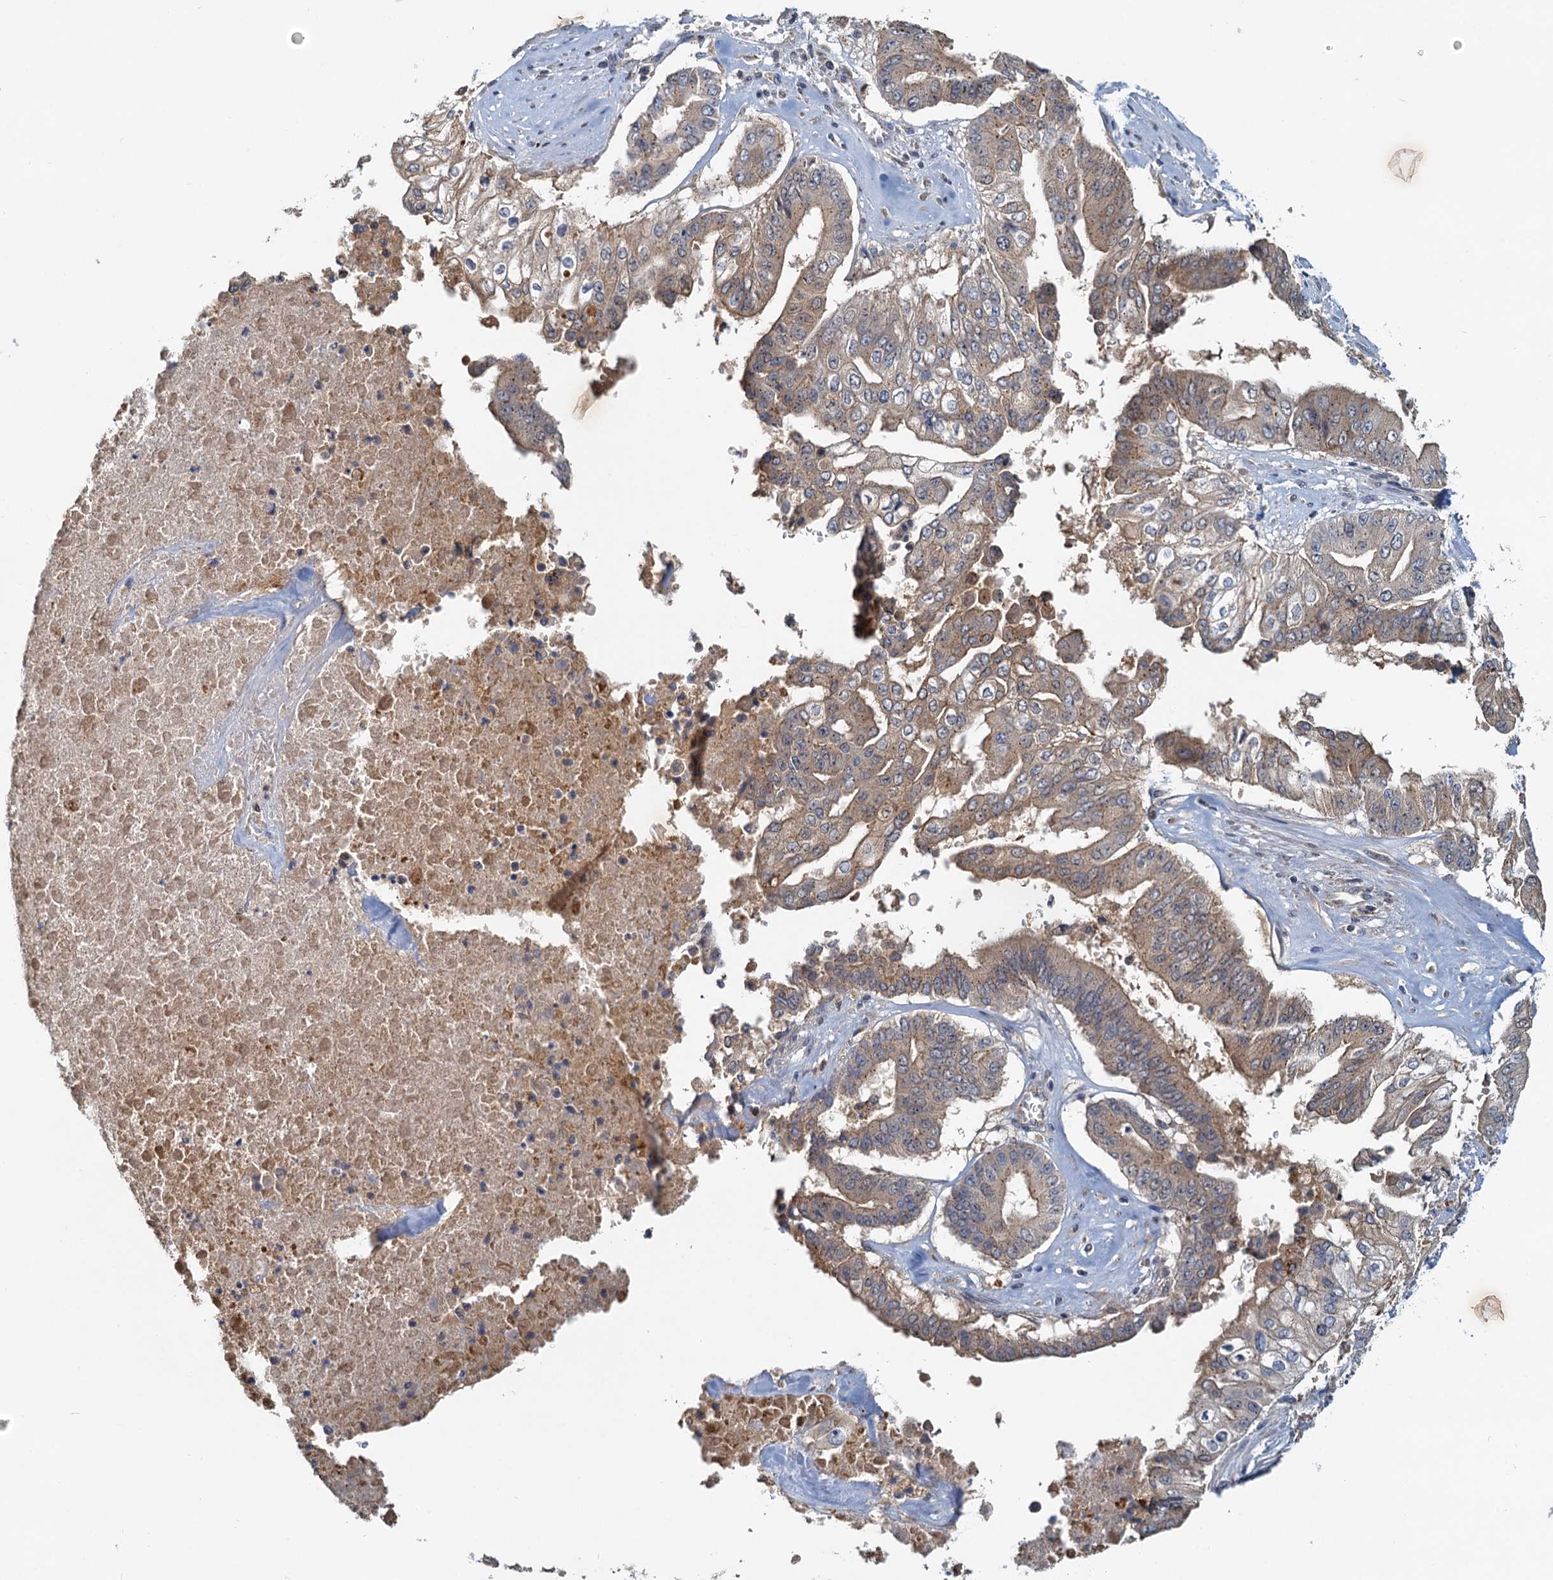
{"staining": {"intensity": "moderate", "quantity": ">75%", "location": "cytoplasmic/membranous"}, "tissue": "pancreatic cancer", "cell_type": "Tumor cells", "image_type": "cancer", "snomed": [{"axis": "morphology", "description": "Adenocarcinoma, NOS"}, {"axis": "topography", "description": "Pancreas"}], "caption": "Immunohistochemistry staining of pancreatic adenocarcinoma, which shows medium levels of moderate cytoplasmic/membranous positivity in approximately >75% of tumor cells indicating moderate cytoplasmic/membranous protein positivity. The staining was performed using DAB (brown) for protein detection and nuclei were counterstained in hematoxylin (blue).", "gene": "TOLLIP", "patient": {"sex": "female", "age": 77}}